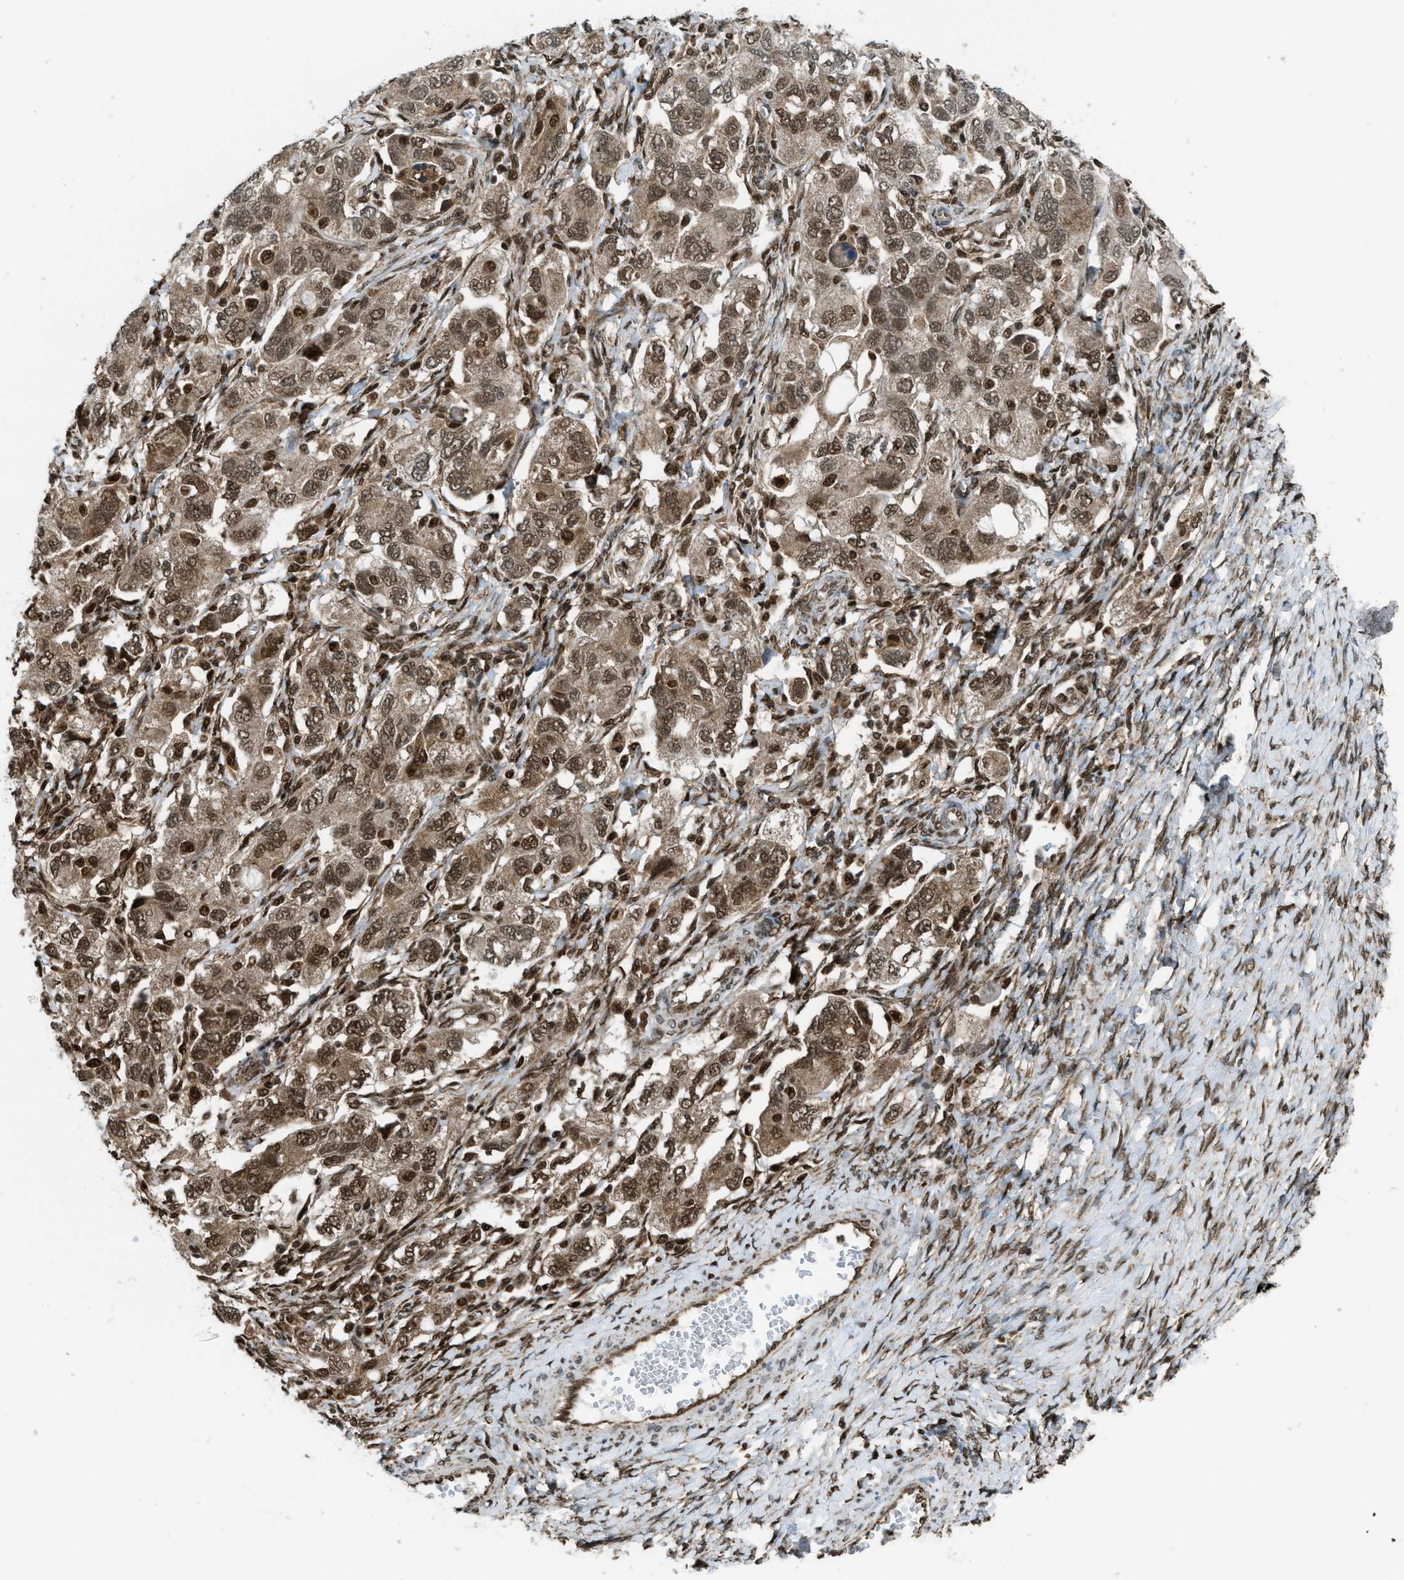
{"staining": {"intensity": "moderate", "quantity": ">75%", "location": "cytoplasmic/membranous,nuclear"}, "tissue": "ovarian cancer", "cell_type": "Tumor cells", "image_type": "cancer", "snomed": [{"axis": "morphology", "description": "Carcinoma, NOS"}, {"axis": "morphology", "description": "Cystadenocarcinoma, serous, NOS"}, {"axis": "topography", "description": "Ovary"}], "caption": "About >75% of tumor cells in human ovarian carcinoma display moderate cytoplasmic/membranous and nuclear protein expression as visualized by brown immunohistochemical staining.", "gene": "TNPO1", "patient": {"sex": "female", "age": 69}}